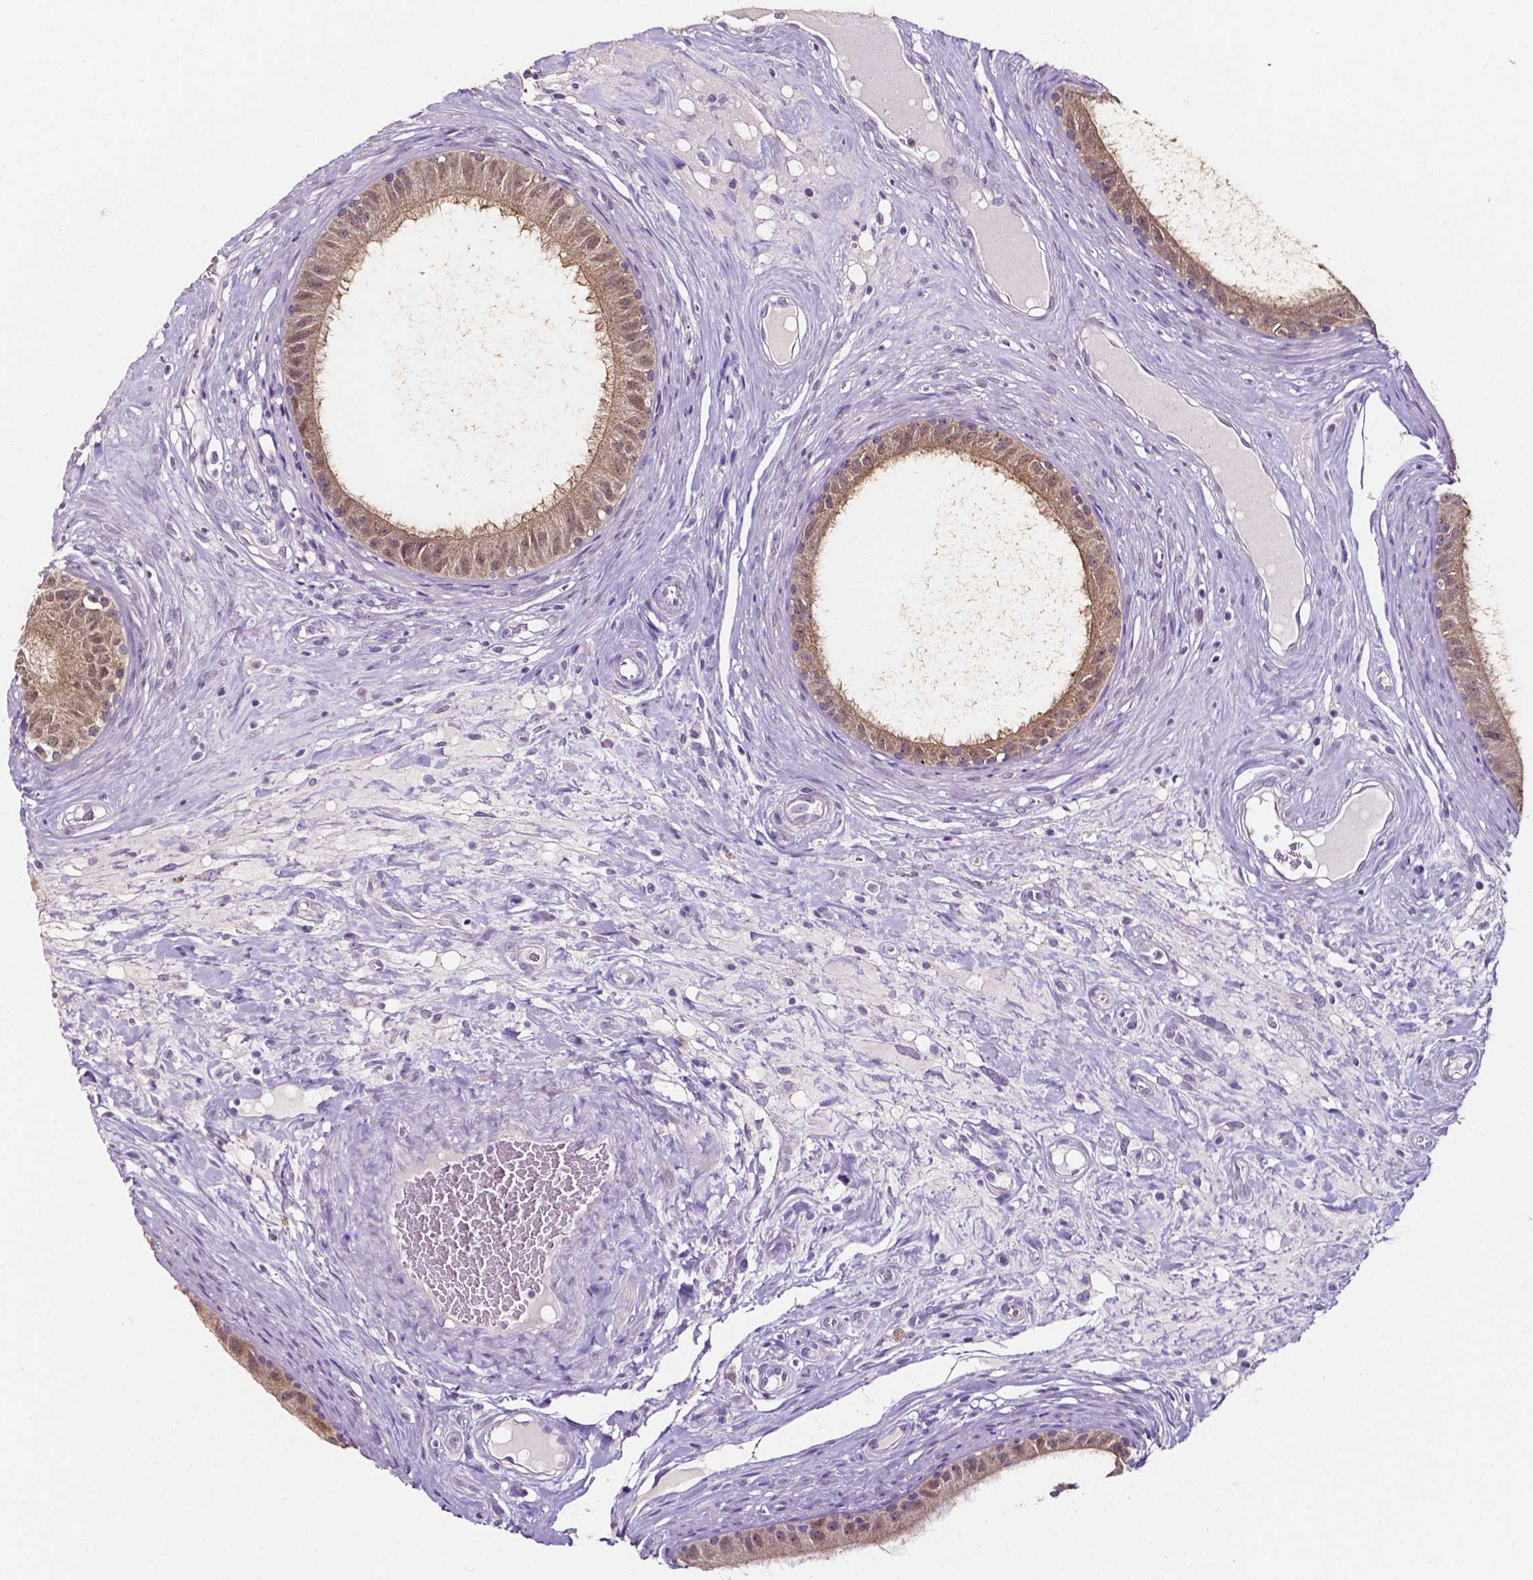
{"staining": {"intensity": "weak", "quantity": "25%-75%", "location": "cytoplasmic/membranous"}, "tissue": "epididymis", "cell_type": "Glandular cells", "image_type": "normal", "snomed": [{"axis": "morphology", "description": "Normal tissue, NOS"}, {"axis": "topography", "description": "Epididymis"}], "caption": "IHC of unremarkable human epididymis shows low levels of weak cytoplasmic/membranous staining in about 25%-75% of glandular cells. (Stains: DAB in brown, nuclei in blue, Microscopy: brightfield microscopy at high magnification).", "gene": "PSAT1", "patient": {"sex": "male", "age": 59}}